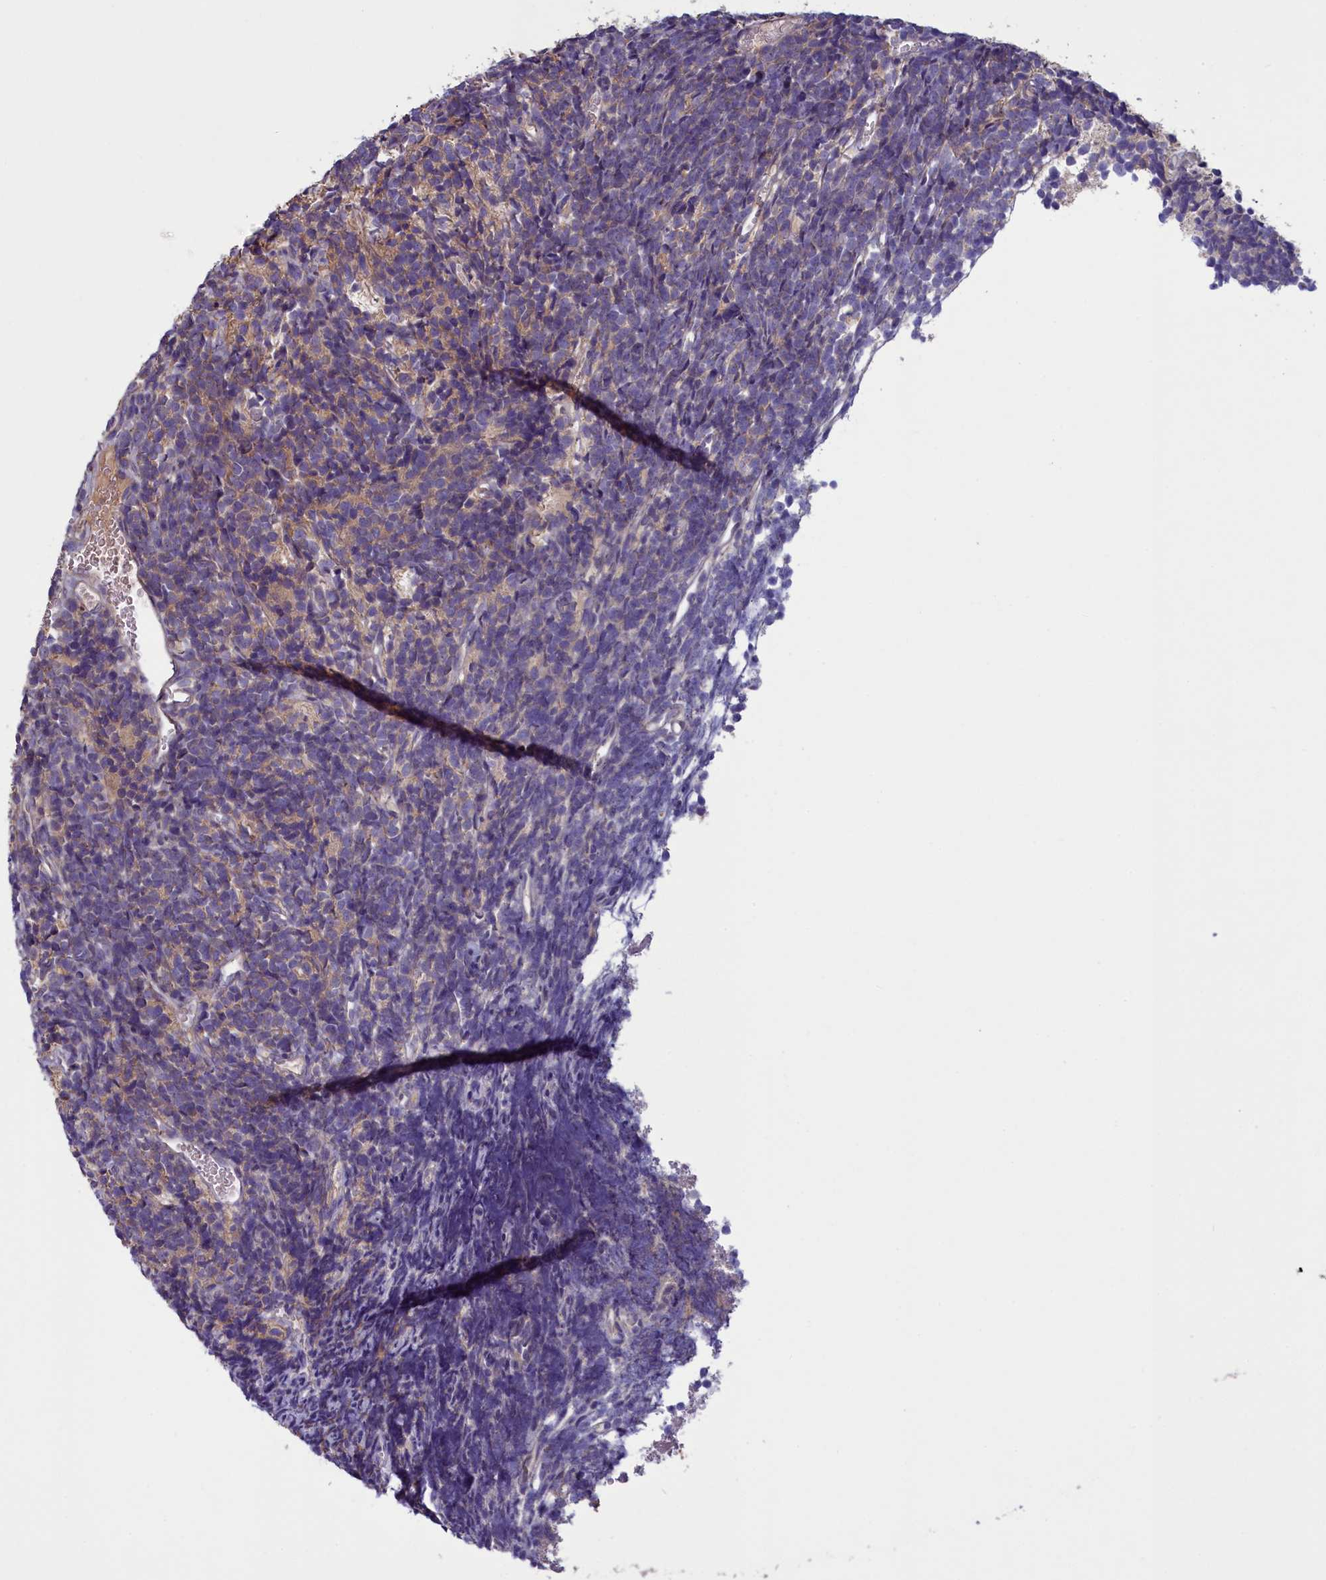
{"staining": {"intensity": "weak", "quantity": "25%-75%", "location": "cytoplasmic/membranous"}, "tissue": "glioma", "cell_type": "Tumor cells", "image_type": "cancer", "snomed": [{"axis": "morphology", "description": "Glioma, malignant, Low grade"}, {"axis": "topography", "description": "Brain"}], "caption": "IHC of malignant low-grade glioma shows low levels of weak cytoplasmic/membranous positivity in about 25%-75% of tumor cells.", "gene": "NUBP1", "patient": {"sex": "female", "age": 1}}